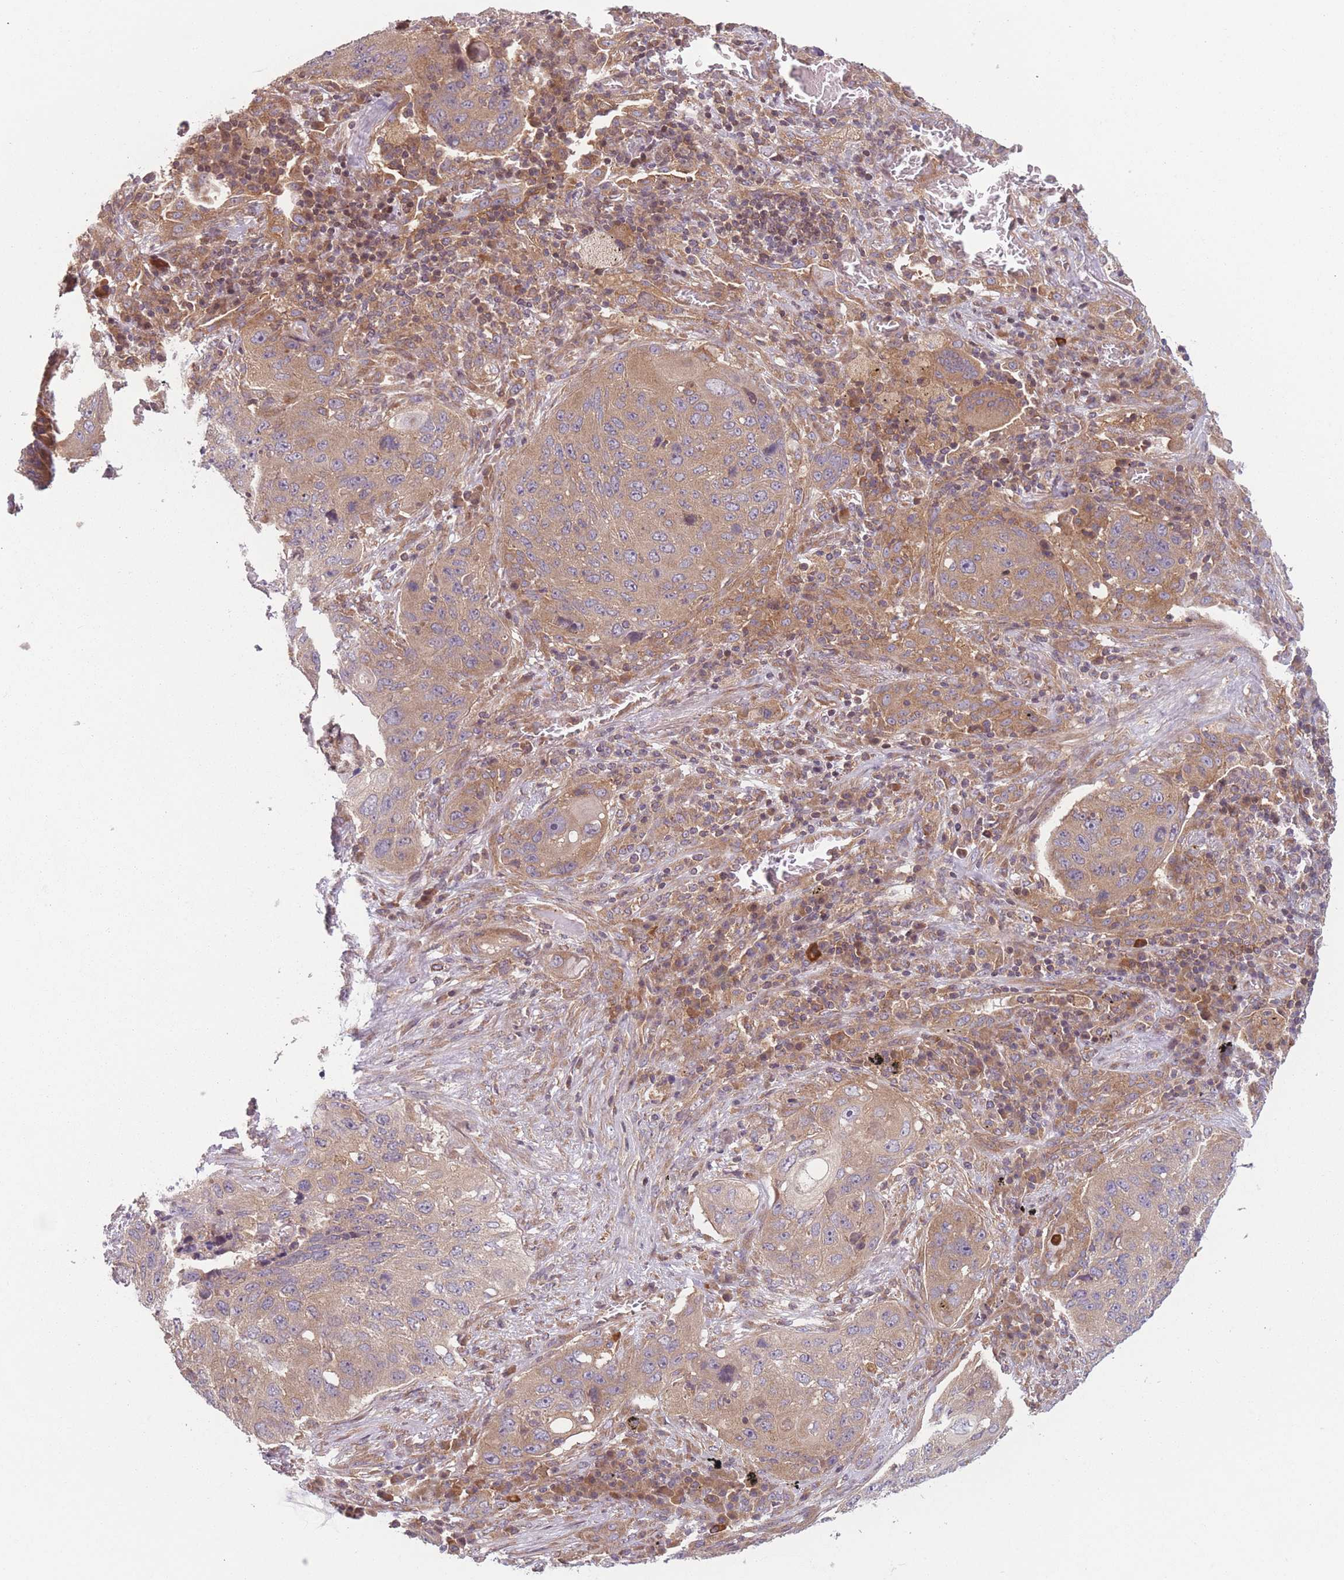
{"staining": {"intensity": "moderate", "quantity": ">75%", "location": "cytoplasmic/membranous"}, "tissue": "lung cancer", "cell_type": "Tumor cells", "image_type": "cancer", "snomed": [{"axis": "morphology", "description": "Squamous cell carcinoma, NOS"}, {"axis": "topography", "description": "Lung"}], "caption": "Protein analysis of lung cancer (squamous cell carcinoma) tissue demonstrates moderate cytoplasmic/membranous staining in about >75% of tumor cells.", "gene": "WASHC2A", "patient": {"sex": "female", "age": 63}}